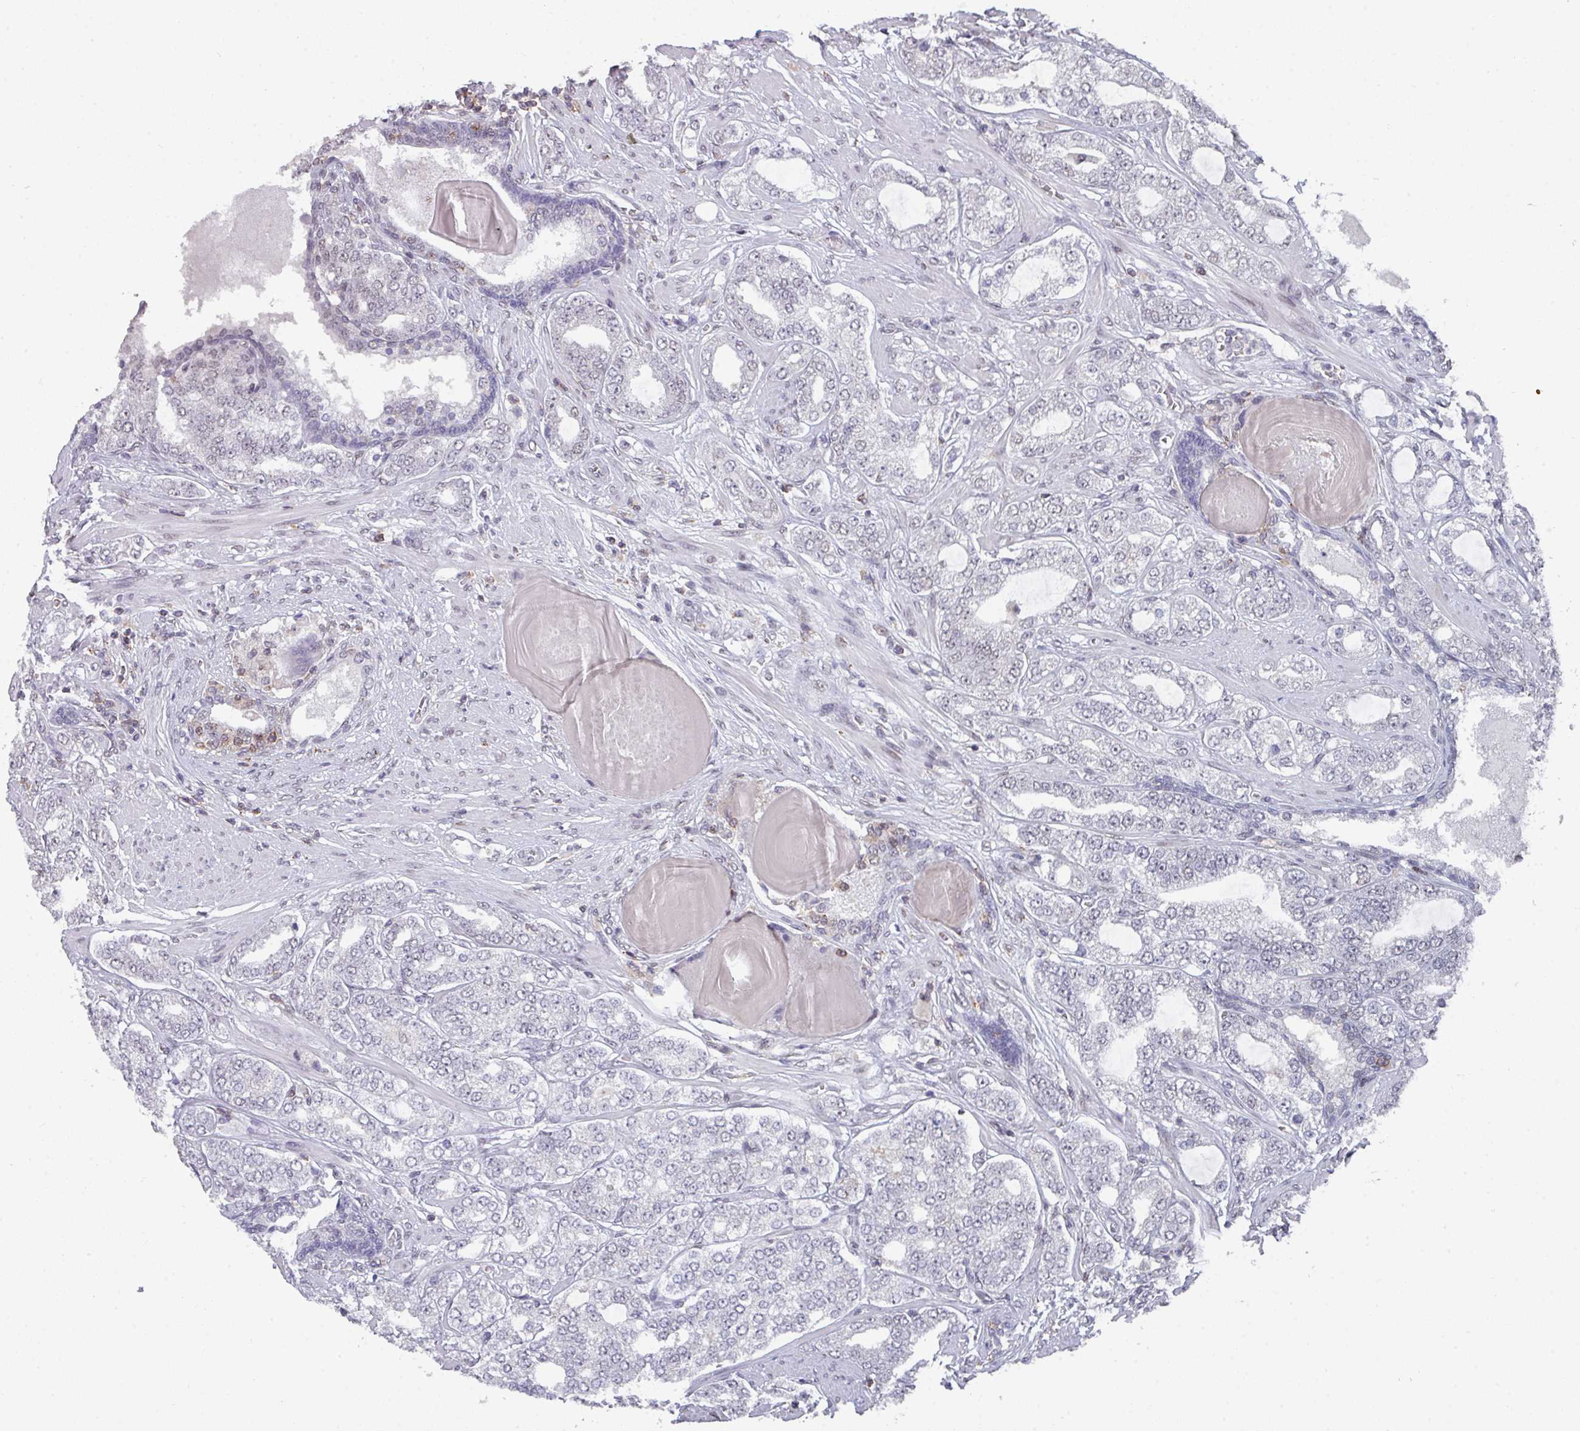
{"staining": {"intensity": "negative", "quantity": "none", "location": "none"}, "tissue": "prostate cancer", "cell_type": "Tumor cells", "image_type": "cancer", "snomed": [{"axis": "morphology", "description": "Adenocarcinoma, High grade"}, {"axis": "topography", "description": "Prostate"}], "caption": "A photomicrograph of human prostate cancer is negative for staining in tumor cells.", "gene": "RASAL3", "patient": {"sex": "male", "age": 64}}